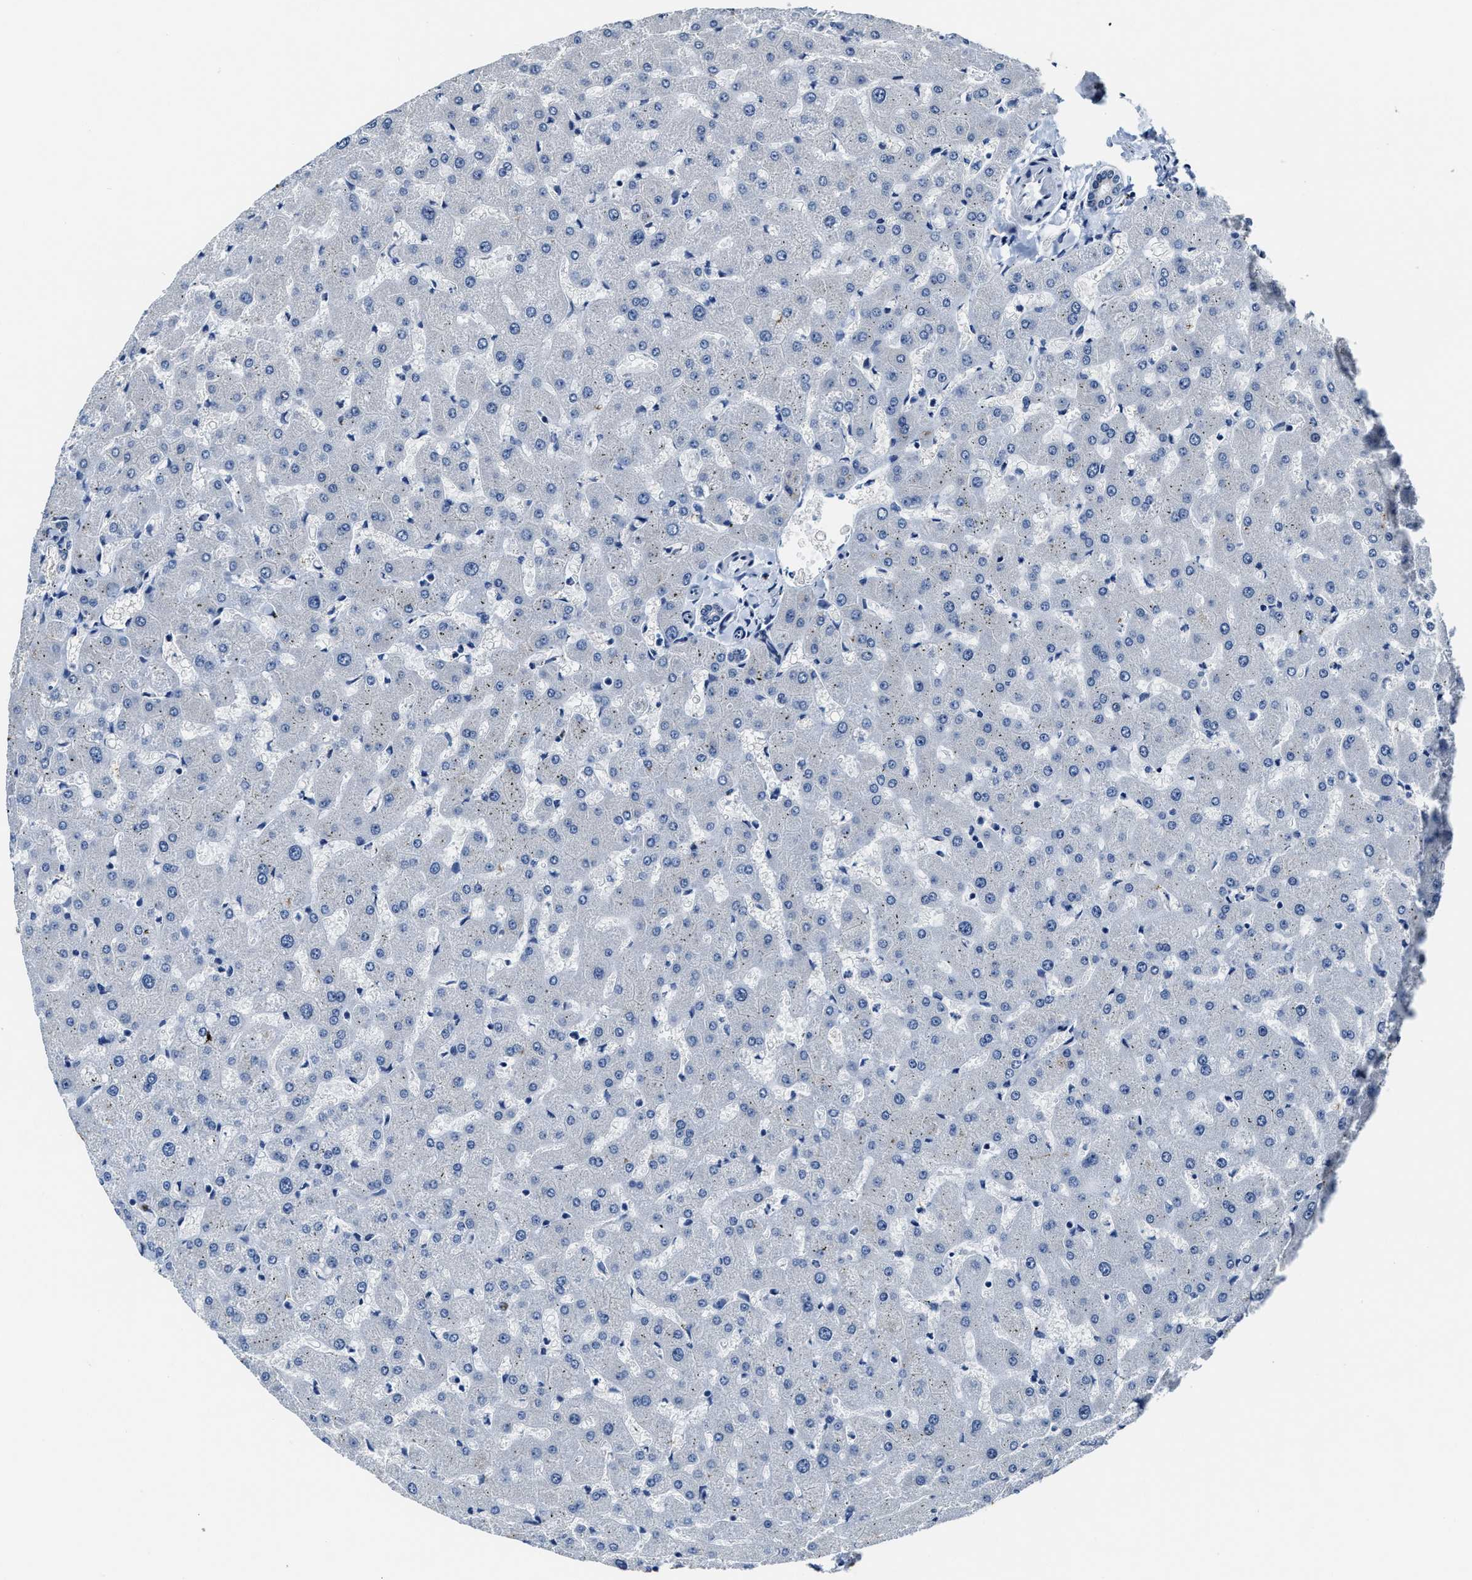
{"staining": {"intensity": "negative", "quantity": "none", "location": "none"}, "tissue": "liver", "cell_type": "Cholangiocytes", "image_type": "normal", "snomed": [{"axis": "morphology", "description": "Normal tissue, NOS"}, {"axis": "topography", "description": "Liver"}], "caption": "This is an IHC photomicrograph of normal liver. There is no expression in cholangiocytes.", "gene": "ASZ1", "patient": {"sex": "female", "age": 63}}